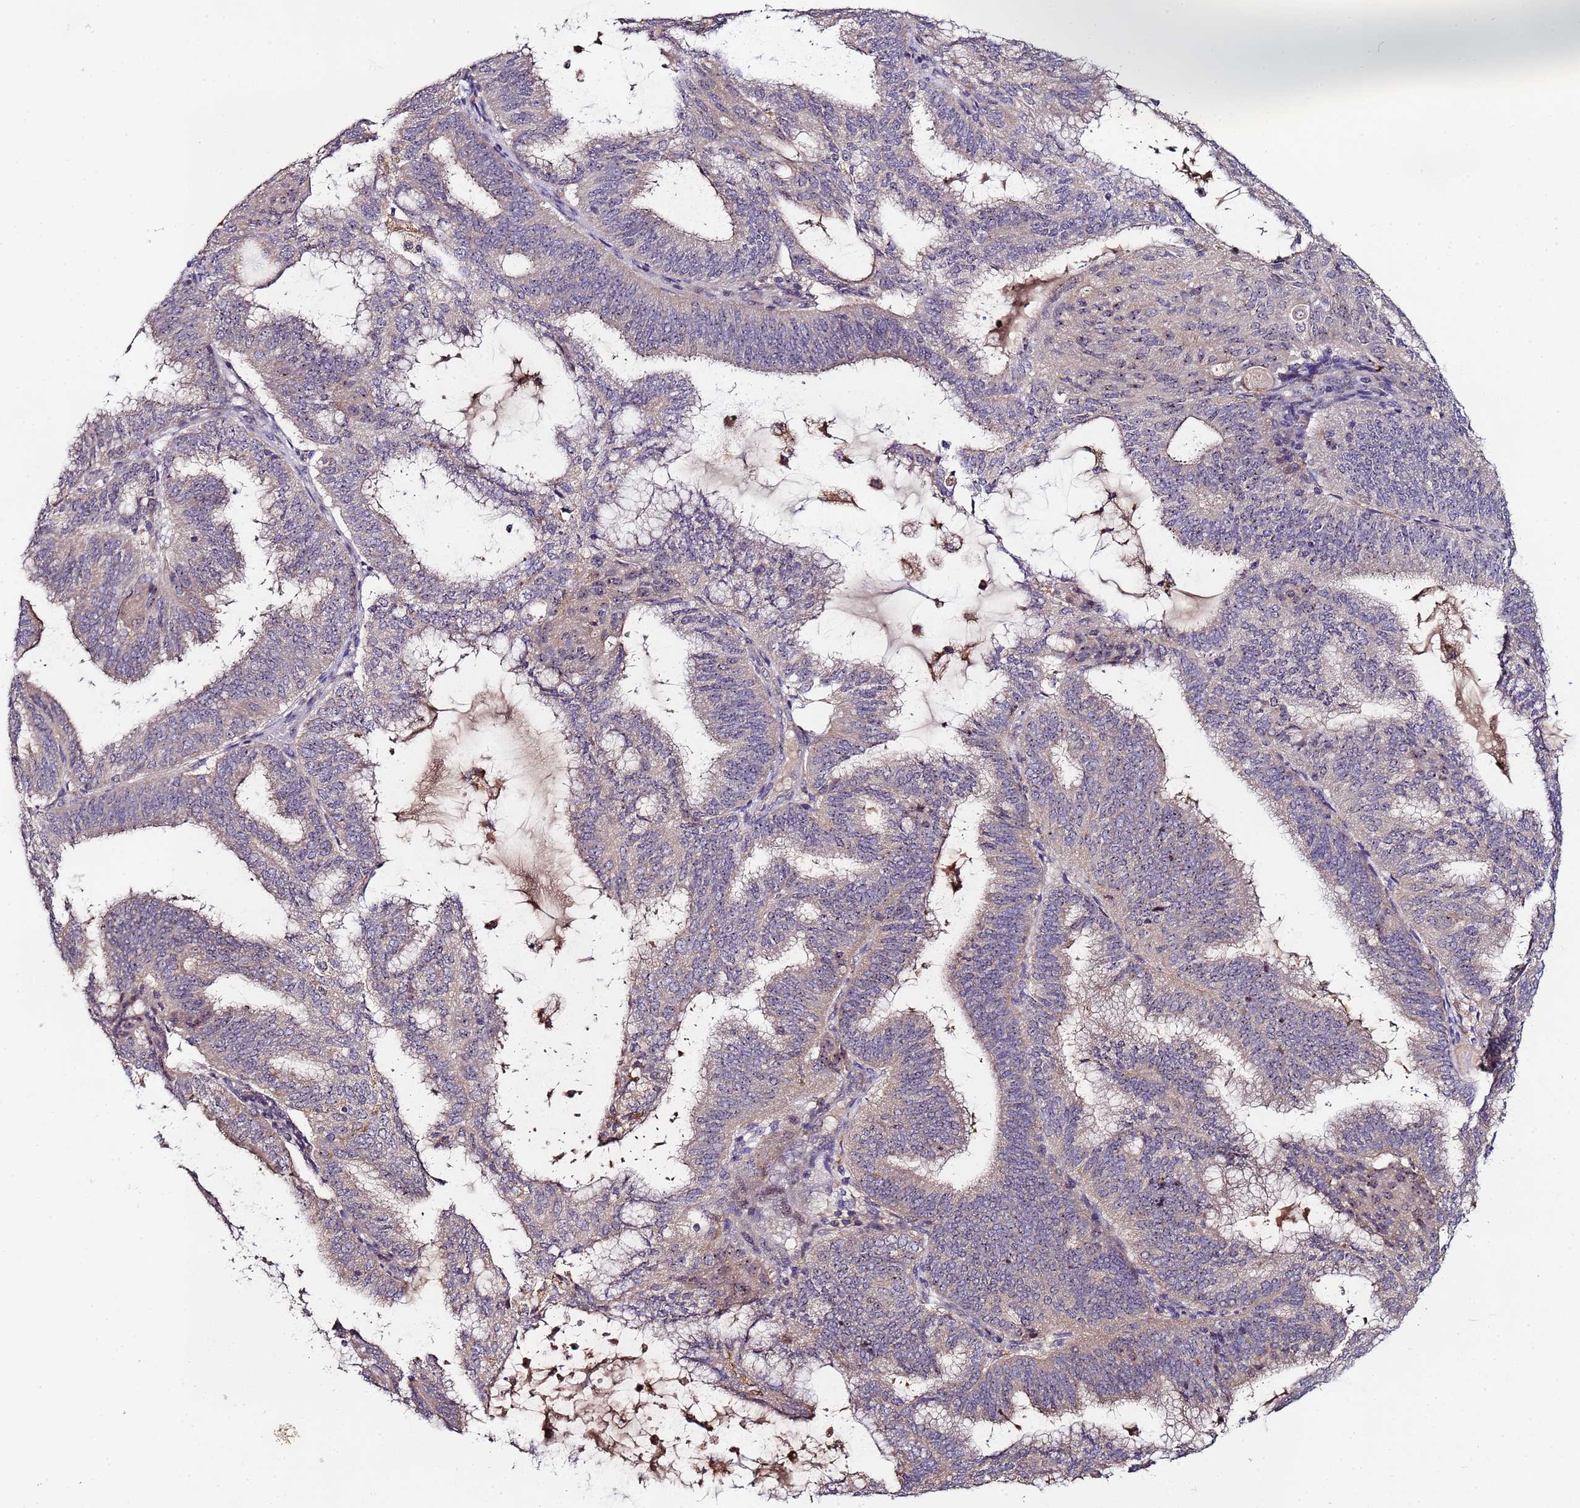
{"staining": {"intensity": "weak", "quantity": "25%-75%", "location": "cytoplasmic/membranous,nuclear"}, "tissue": "endometrial cancer", "cell_type": "Tumor cells", "image_type": "cancer", "snomed": [{"axis": "morphology", "description": "Adenocarcinoma, NOS"}, {"axis": "topography", "description": "Endometrium"}], "caption": "Immunohistochemical staining of endometrial cancer (adenocarcinoma) exhibits low levels of weak cytoplasmic/membranous and nuclear expression in about 25%-75% of tumor cells.", "gene": "KRI1", "patient": {"sex": "female", "age": 49}}